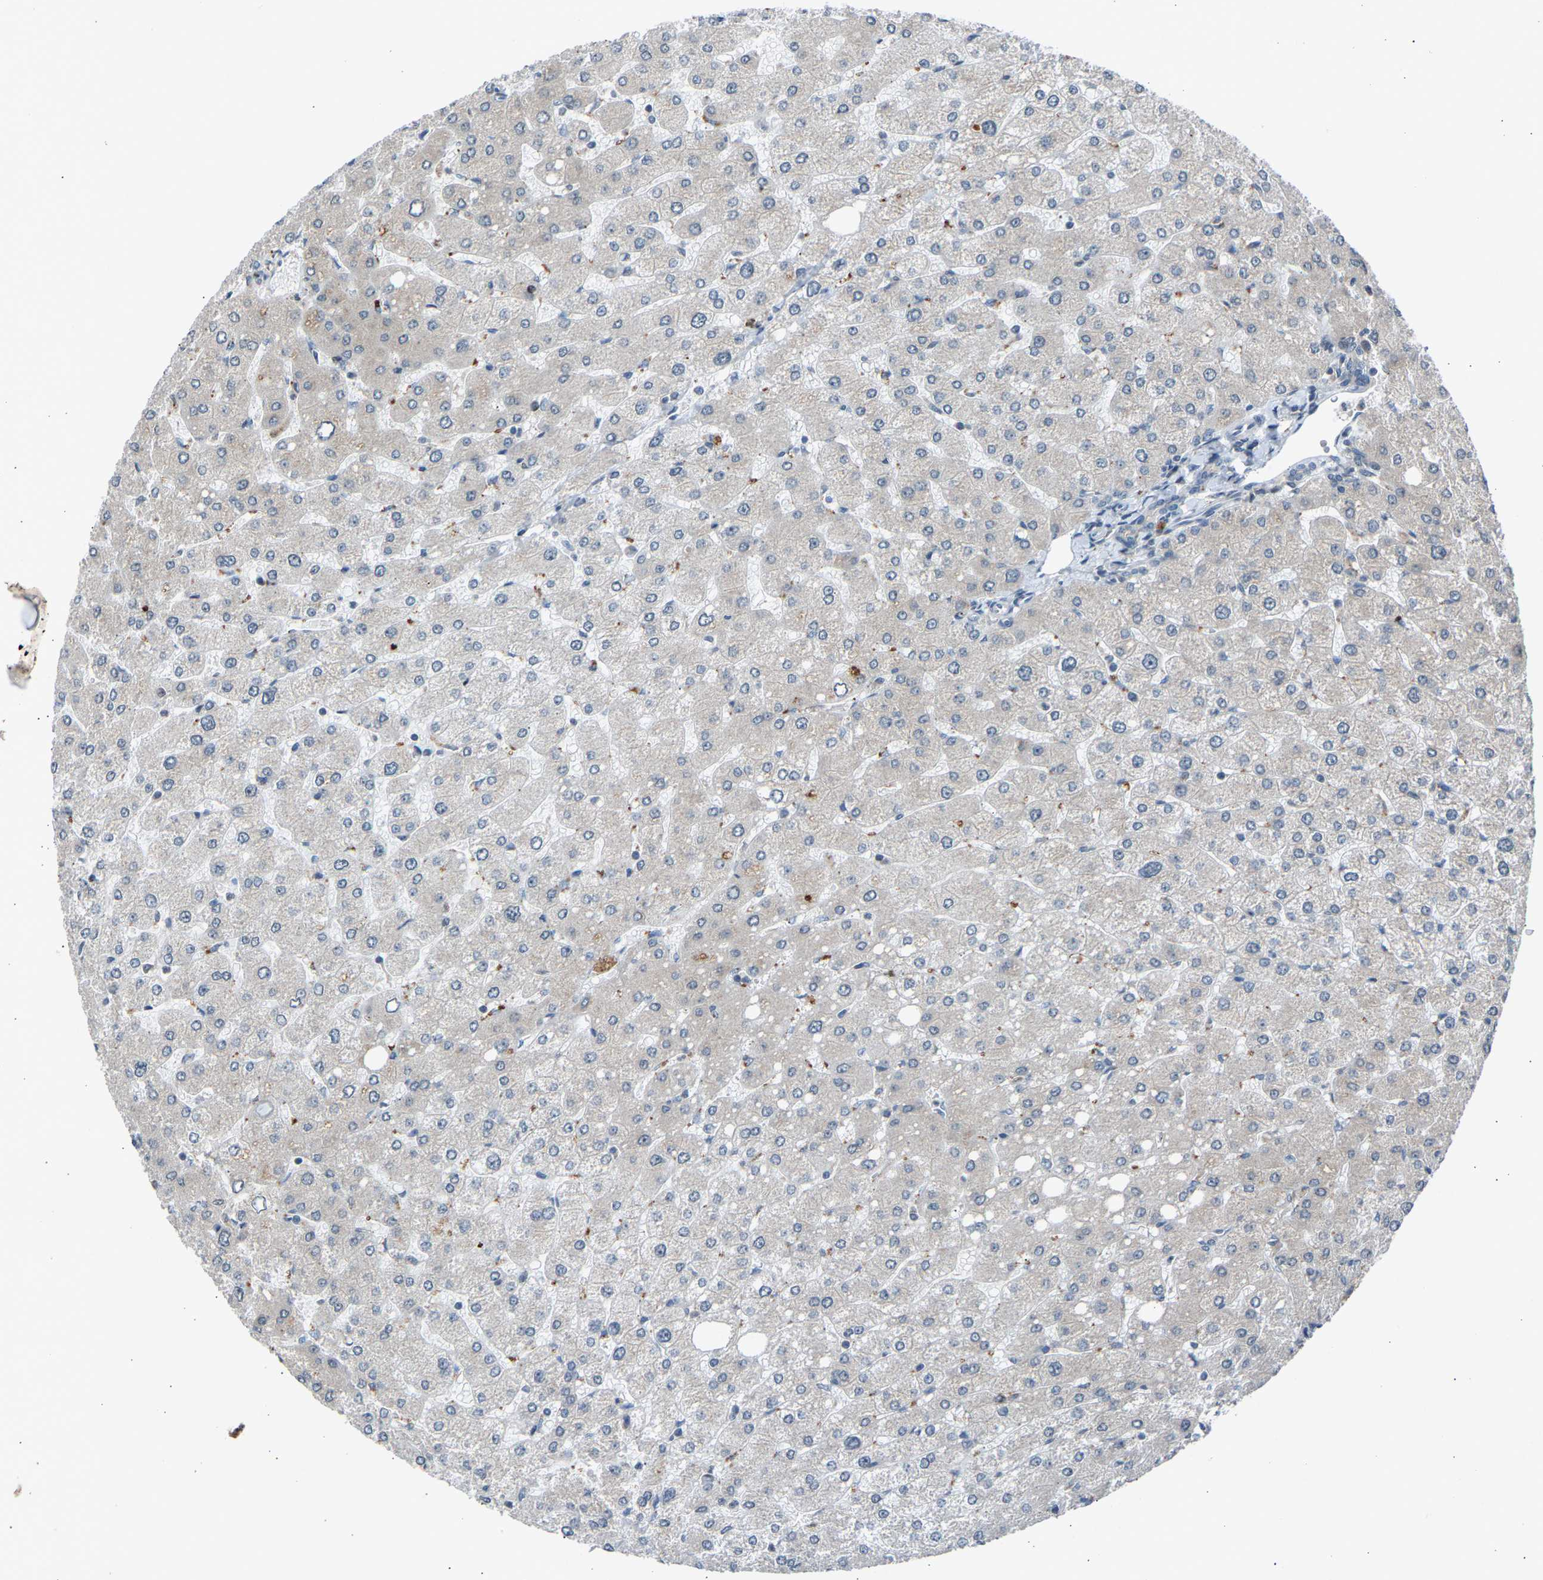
{"staining": {"intensity": "negative", "quantity": "none", "location": "none"}, "tissue": "liver", "cell_type": "Cholangiocytes", "image_type": "normal", "snomed": [{"axis": "morphology", "description": "Normal tissue, NOS"}, {"axis": "topography", "description": "Liver"}], "caption": "Liver stained for a protein using immunohistochemistry (IHC) shows no staining cholangiocytes.", "gene": "SLIRP", "patient": {"sex": "male", "age": 55}}